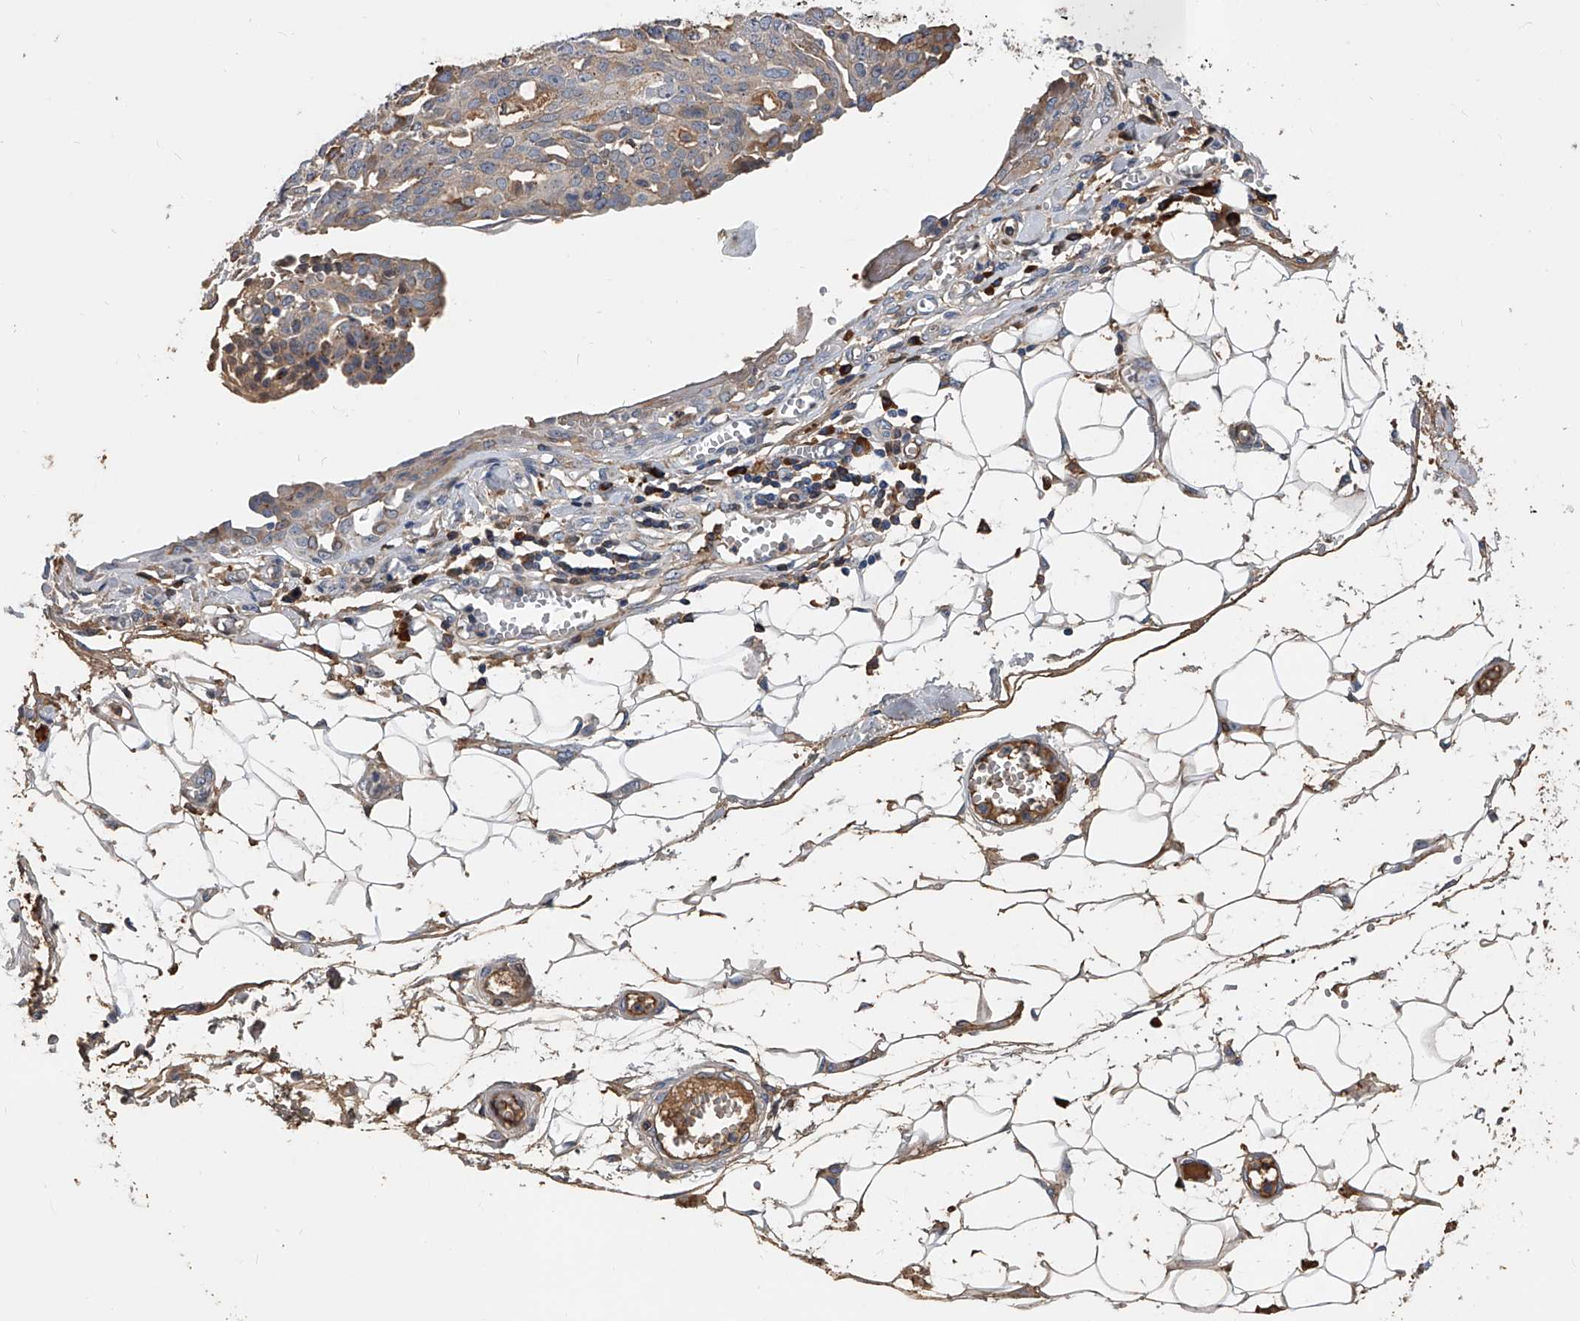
{"staining": {"intensity": "weak", "quantity": "25%-75%", "location": "cytoplasmic/membranous"}, "tissue": "ovarian cancer", "cell_type": "Tumor cells", "image_type": "cancer", "snomed": [{"axis": "morphology", "description": "Cystadenocarcinoma, serous, NOS"}, {"axis": "topography", "description": "Soft tissue"}, {"axis": "topography", "description": "Ovary"}], "caption": "This photomicrograph reveals immunohistochemistry staining of ovarian cancer (serous cystadenocarcinoma), with low weak cytoplasmic/membranous expression in about 25%-75% of tumor cells.", "gene": "ZNF25", "patient": {"sex": "female", "age": 57}}